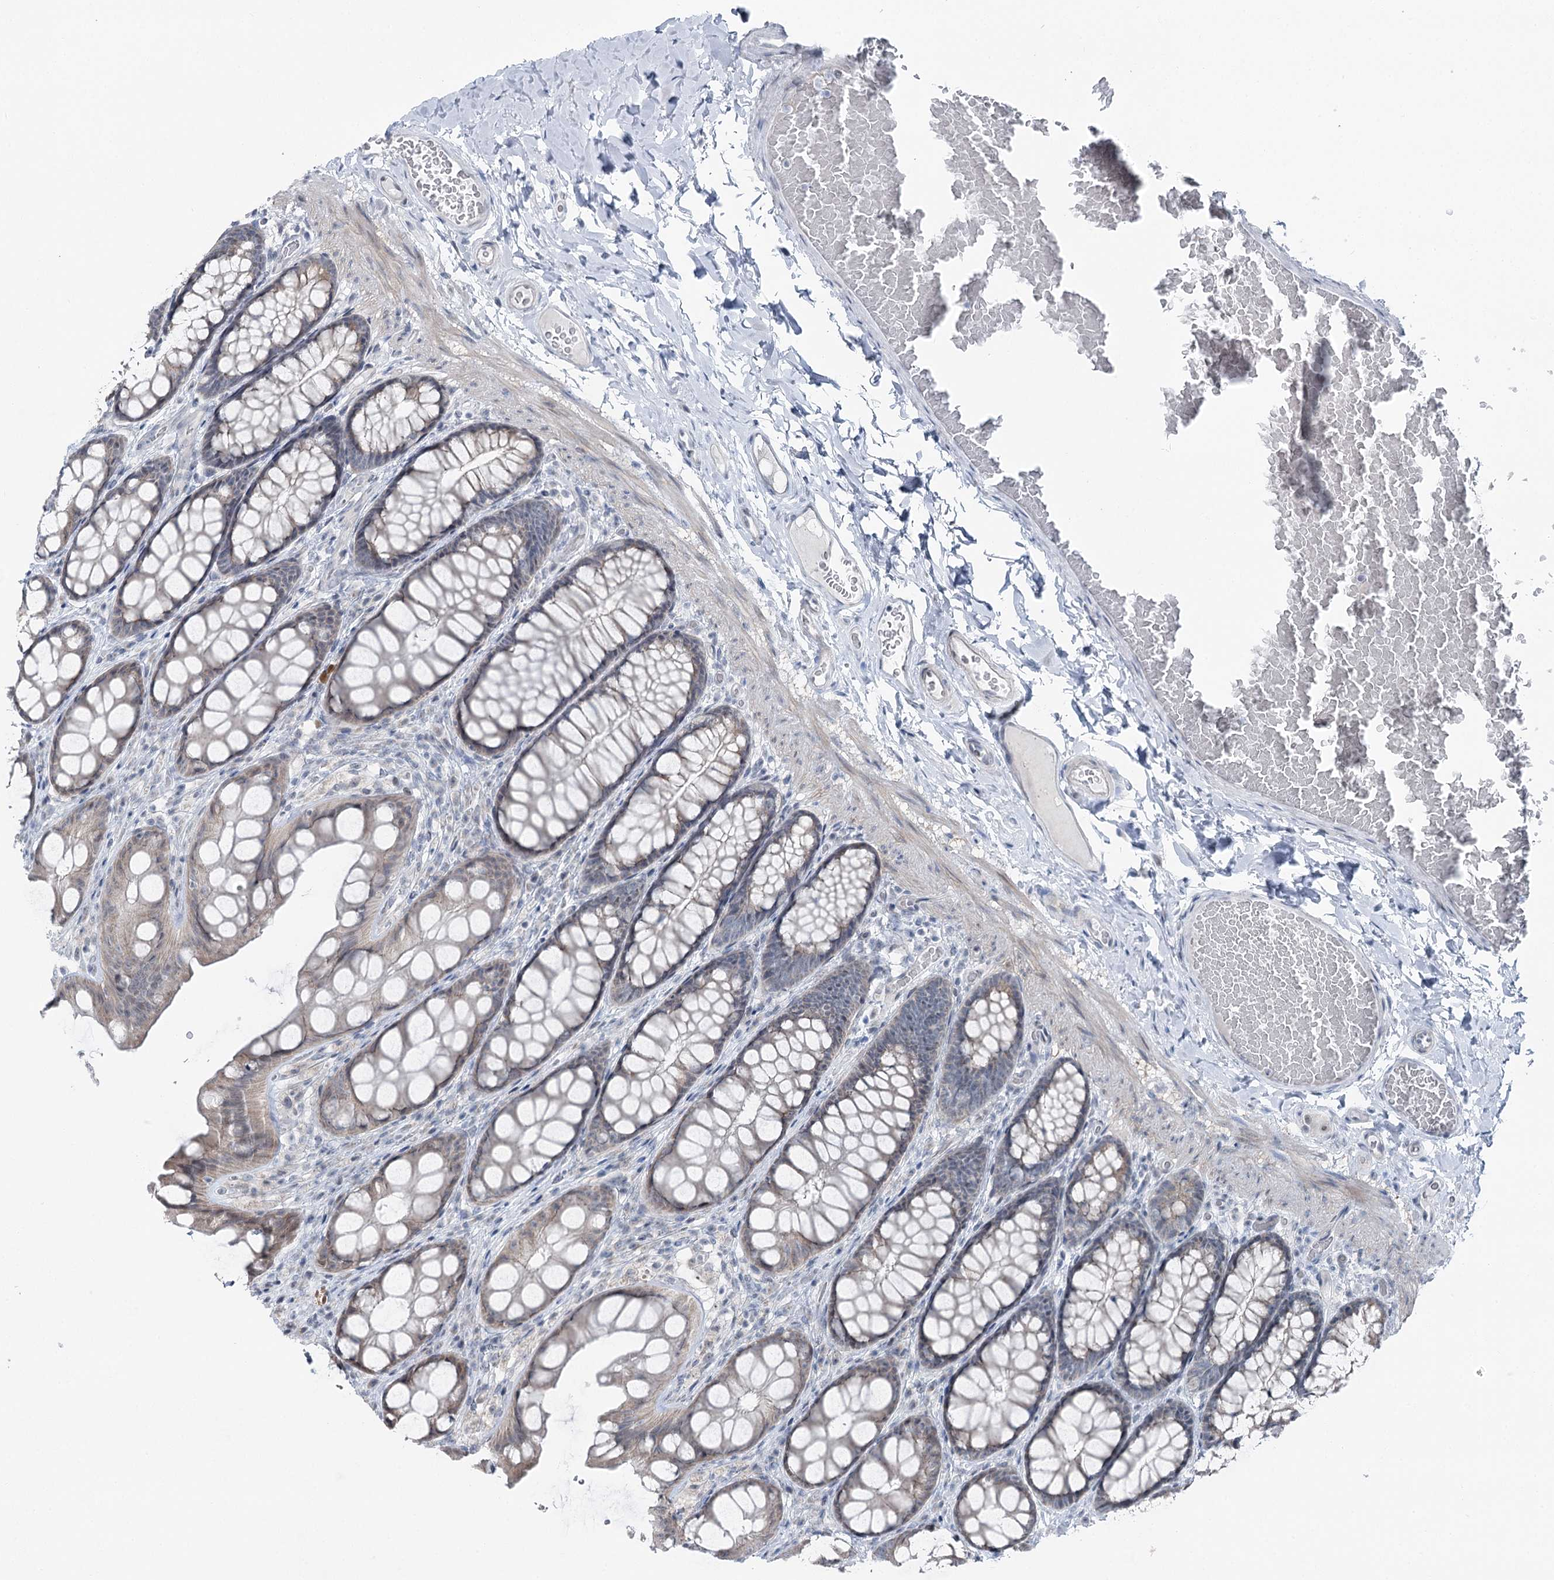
{"staining": {"intensity": "negative", "quantity": "none", "location": "none"}, "tissue": "colon", "cell_type": "Endothelial cells", "image_type": "normal", "snomed": [{"axis": "morphology", "description": "Normal tissue, NOS"}, {"axis": "topography", "description": "Colon"}], "caption": "Immunohistochemistry of normal colon exhibits no expression in endothelial cells. Nuclei are stained in blue.", "gene": "STEEP1", "patient": {"sex": "male", "age": 47}}